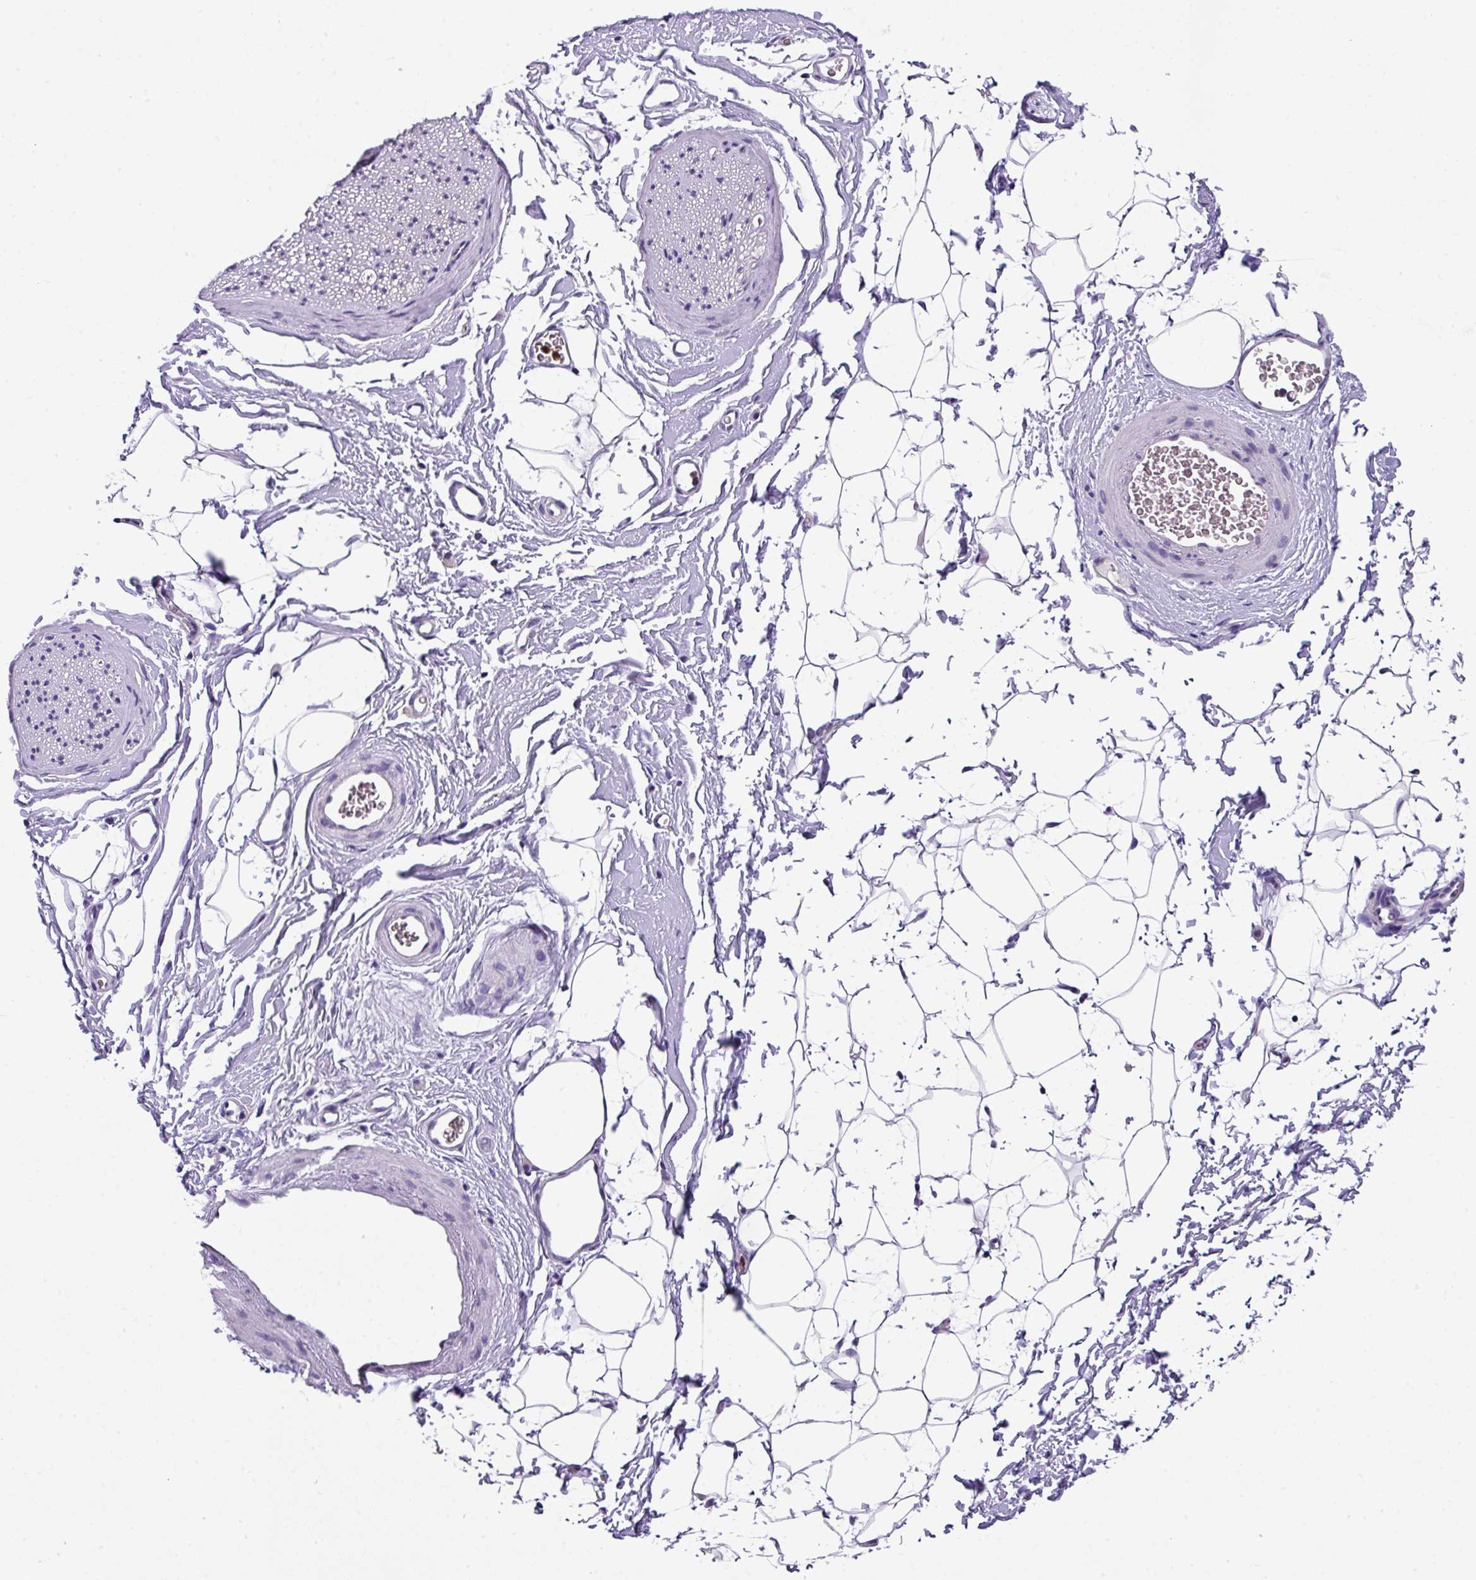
{"staining": {"intensity": "negative", "quantity": "none", "location": "none"}, "tissue": "adipose tissue", "cell_type": "Adipocytes", "image_type": "normal", "snomed": [{"axis": "morphology", "description": "Normal tissue, NOS"}, {"axis": "morphology", "description": "Adenocarcinoma, High grade"}, {"axis": "topography", "description": "Prostate"}, {"axis": "topography", "description": "Peripheral nerve tissue"}], "caption": "IHC micrograph of benign human adipose tissue stained for a protein (brown), which displays no staining in adipocytes. The staining is performed using DAB brown chromogen with nuclei counter-stained in using hematoxylin.", "gene": "ZFP3", "patient": {"sex": "male", "age": 68}}